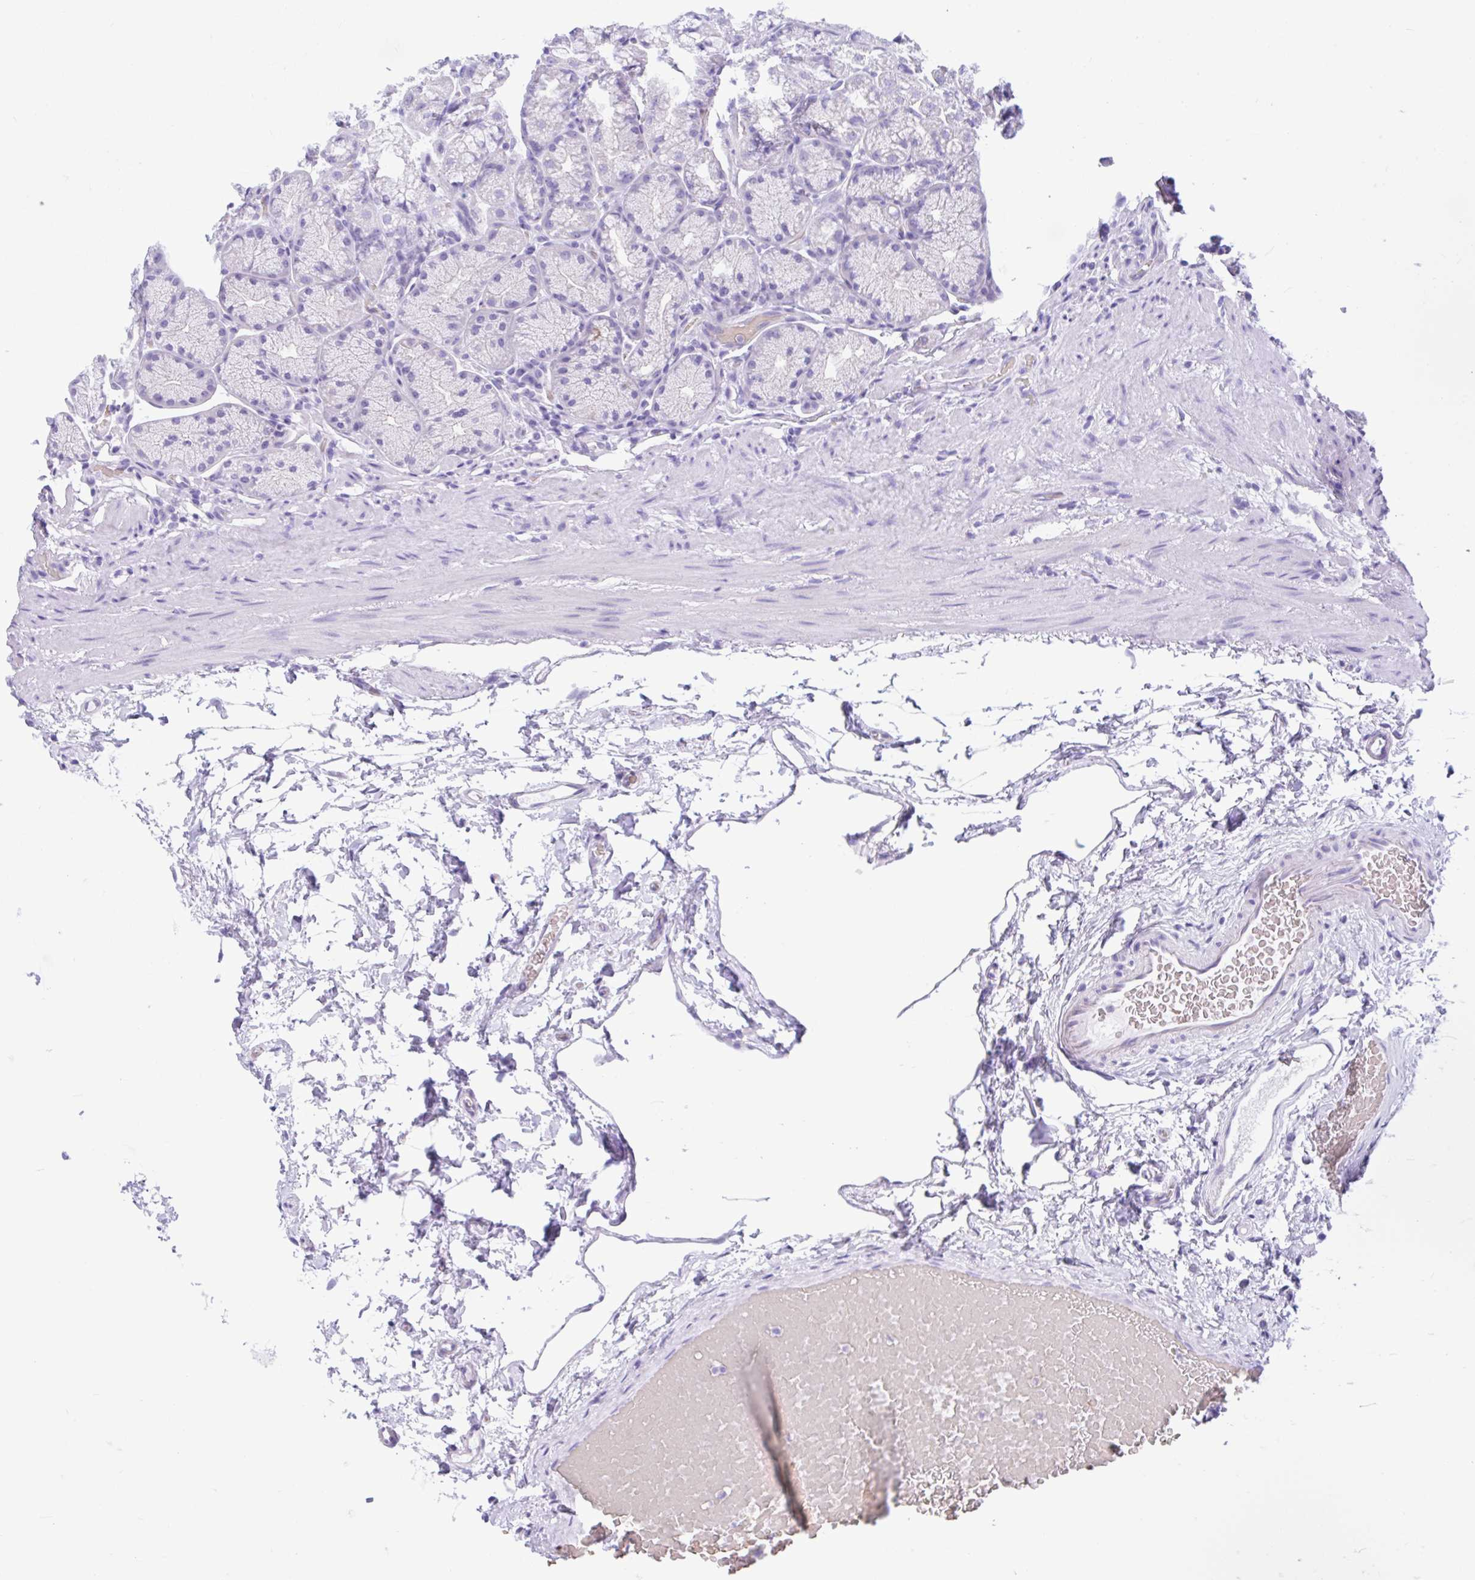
{"staining": {"intensity": "negative", "quantity": "none", "location": "none"}, "tissue": "stomach", "cell_type": "Glandular cells", "image_type": "normal", "snomed": [{"axis": "morphology", "description": "Normal tissue, NOS"}, {"axis": "topography", "description": "Stomach, lower"}], "caption": "A photomicrograph of stomach stained for a protein shows no brown staining in glandular cells. (DAB immunohistochemistry visualized using brightfield microscopy, high magnification).", "gene": "TMEM79", "patient": {"sex": "male", "age": 67}}